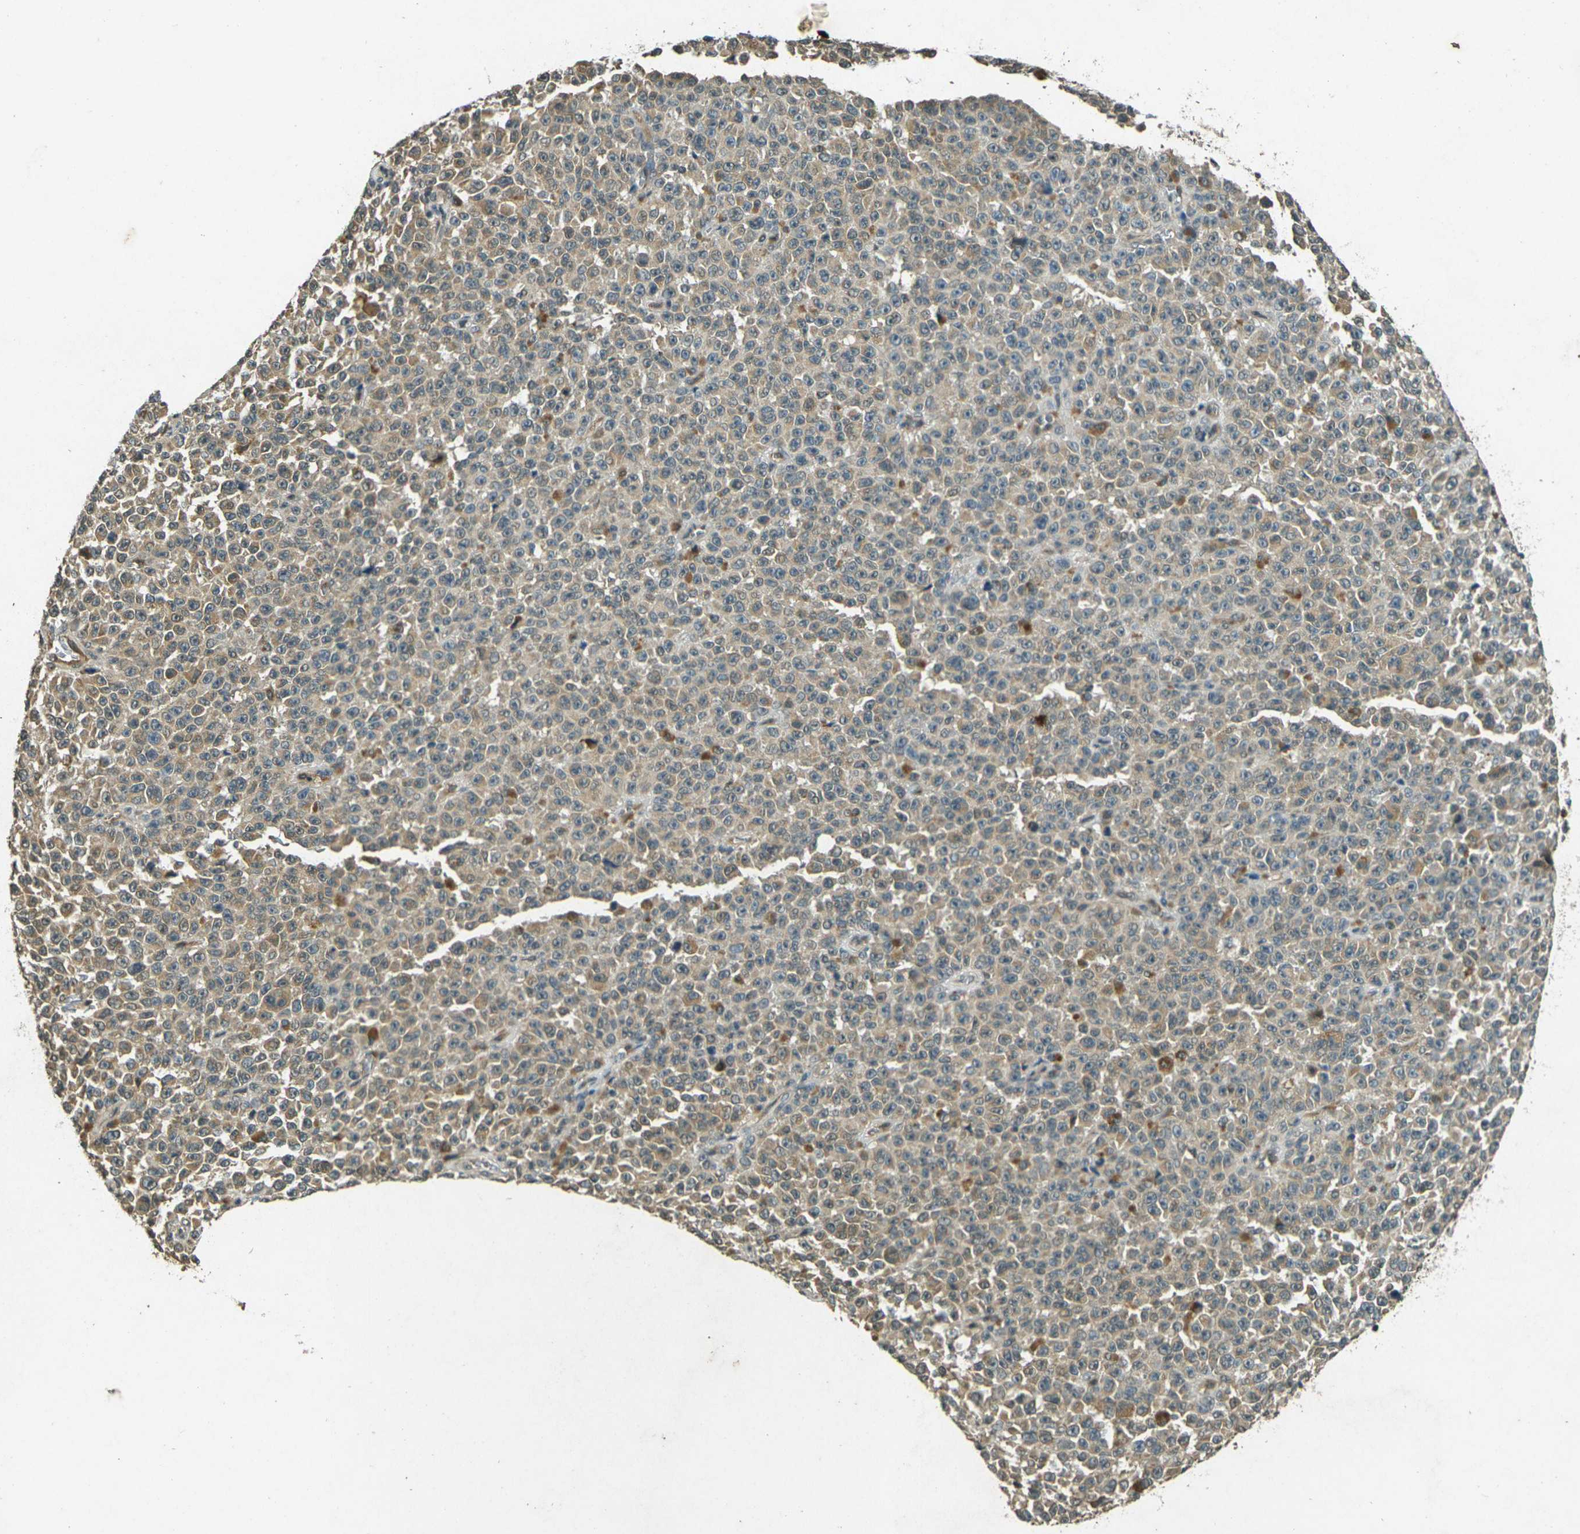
{"staining": {"intensity": "weak", "quantity": ">75%", "location": "cytoplasmic/membranous"}, "tissue": "melanoma", "cell_type": "Tumor cells", "image_type": "cancer", "snomed": [{"axis": "morphology", "description": "Malignant melanoma, NOS"}, {"axis": "topography", "description": "Skin"}], "caption": "Immunohistochemistry histopathology image of neoplastic tissue: malignant melanoma stained using immunohistochemistry (IHC) shows low levels of weak protein expression localized specifically in the cytoplasmic/membranous of tumor cells, appearing as a cytoplasmic/membranous brown color.", "gene": "PDE2A", "patient": {"sex": "female", "age": 82}}